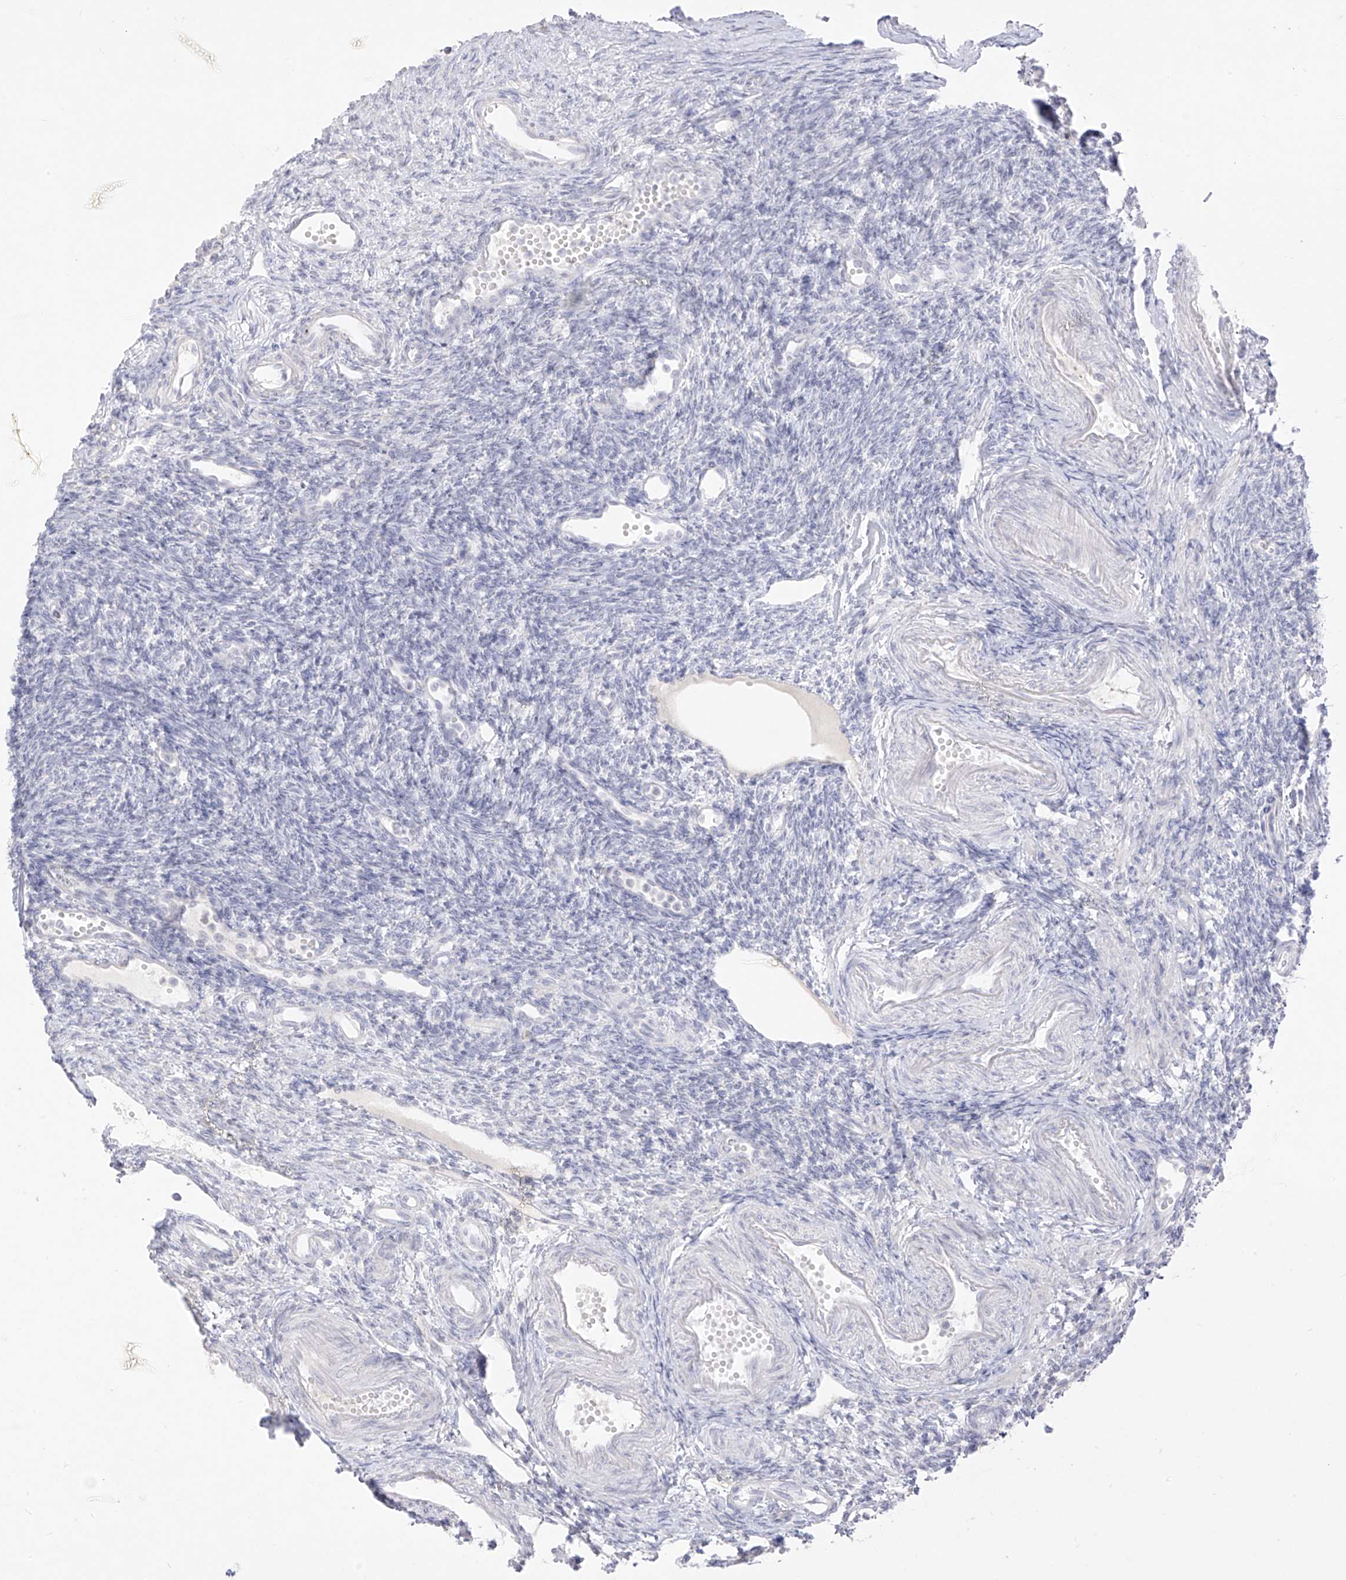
{"staining": {"intensity": "negative", "quantity": "none", "location": "none"}, "tissue": "ovary", "cell_type": "Ovarian stroma cells", "image_type": "normal", "snomed": [{"axis": "morphology", "description": "Normal tissue, NOS"}, {"axis": "morphology", "description": "Cyst, NOS"}, {"axis": "topography", "description": "Ovary"}], "caption": "Immunohistochemistry (IHC) of unremarkable human ovary shows no expression in ovarian stroma cells. (DAB (3,3'-diaminobenzidine) immunohistochemistry (IHC) visualized using brightfield microscopy, high magnification).", "gene": "TGM4", "patient": {"sex": "female", "age": 33}}